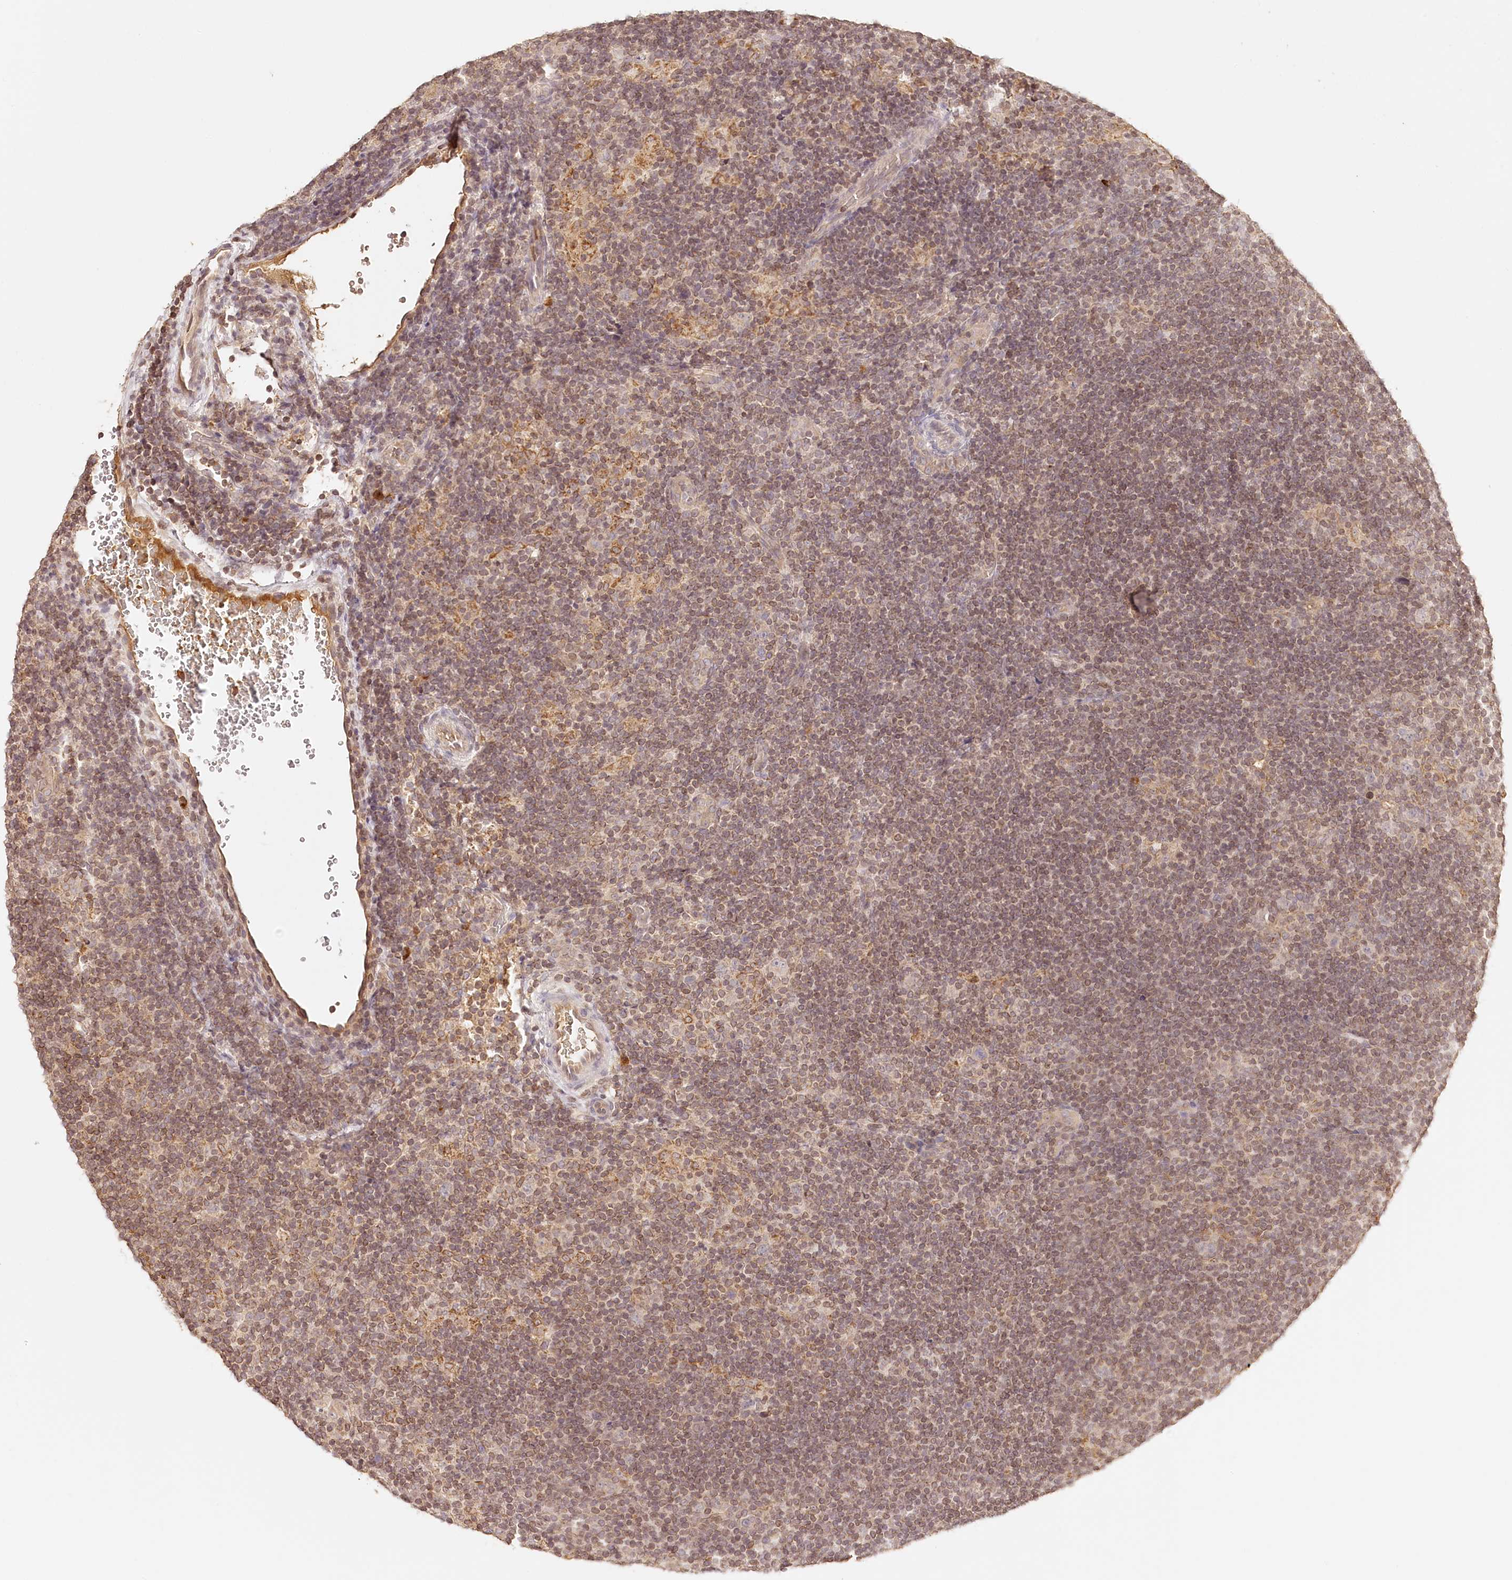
{"staining": {"intensity": "negative", "quantity": "none", "location": "none"}, "tissue": "lymphoma", "cell_type": "Tumor cells", "image_type": "cancer", "snomed": [{"axis": "morphology", "description": "Hodgkin's disease, NOS"}, {"axis": "topography", "description": "Lymph node"}], "caption": "There is no significant expression in tumor cells of Hodgkin's disease.", "gene": "SYNGR1", "patient": {"sex": "female", "age": 57}}